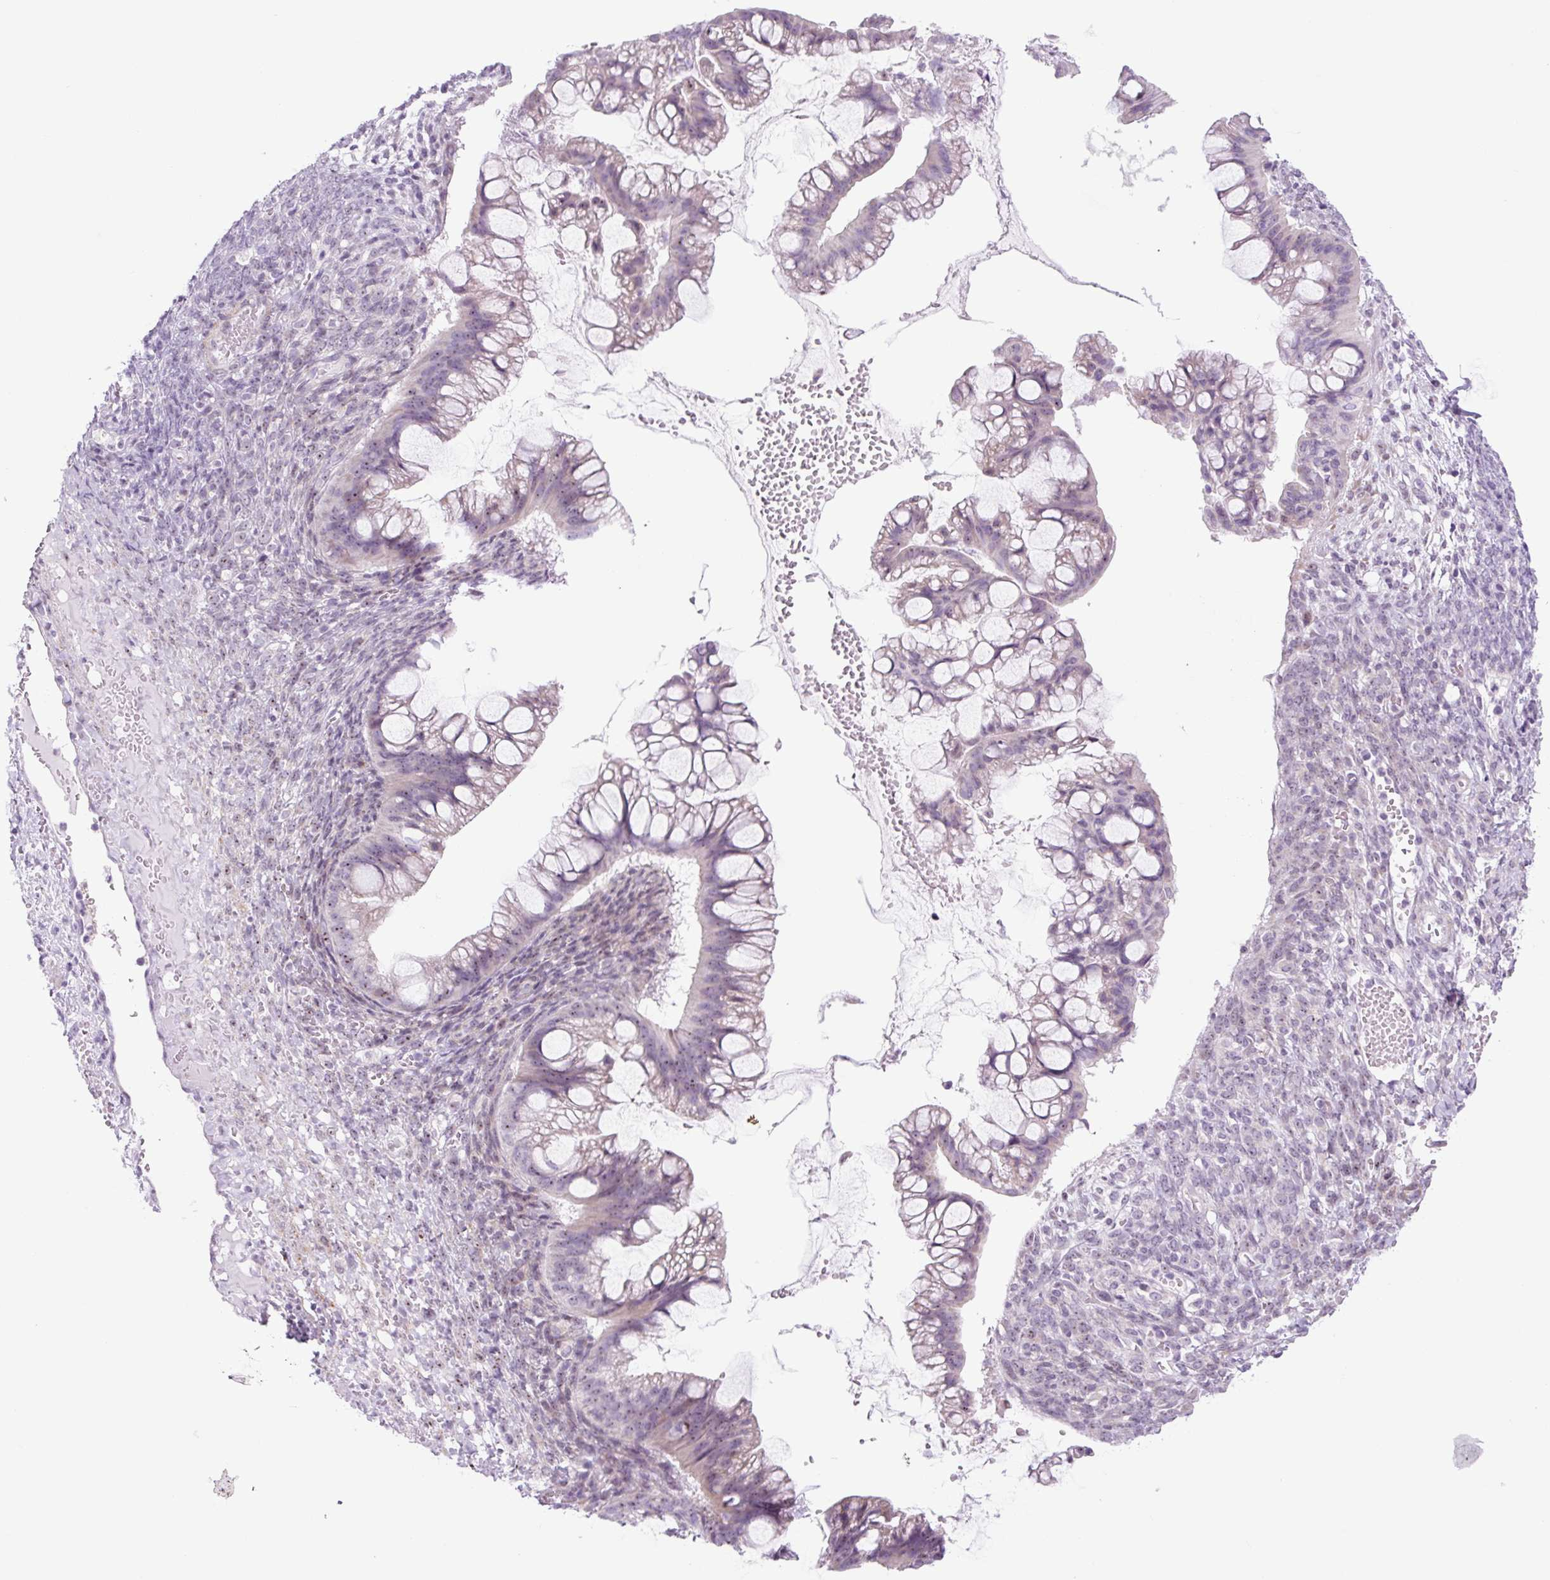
{"staining": {"intensity": "weak", "quantity": "25%-75%", "location": "nuclear"}, "tissue": "ovarian cancer", "cell_type": "Tumor cells", "image_type": "cancer", "snomed": [{"axis": "morphology", "description": "Cystadenocarcinoma, mucinous, NOS"}, {"axis": "topography", "description": "Ovary"}], "caption": "Ovarian mucinous cystadenocarcinoma stained with a brown dye demonstrates weak nuclear positive staining in approximately 25%-75% of tumor cells.", "gene": "RRS1", "patient": {"sex": "female", "age": 73}}